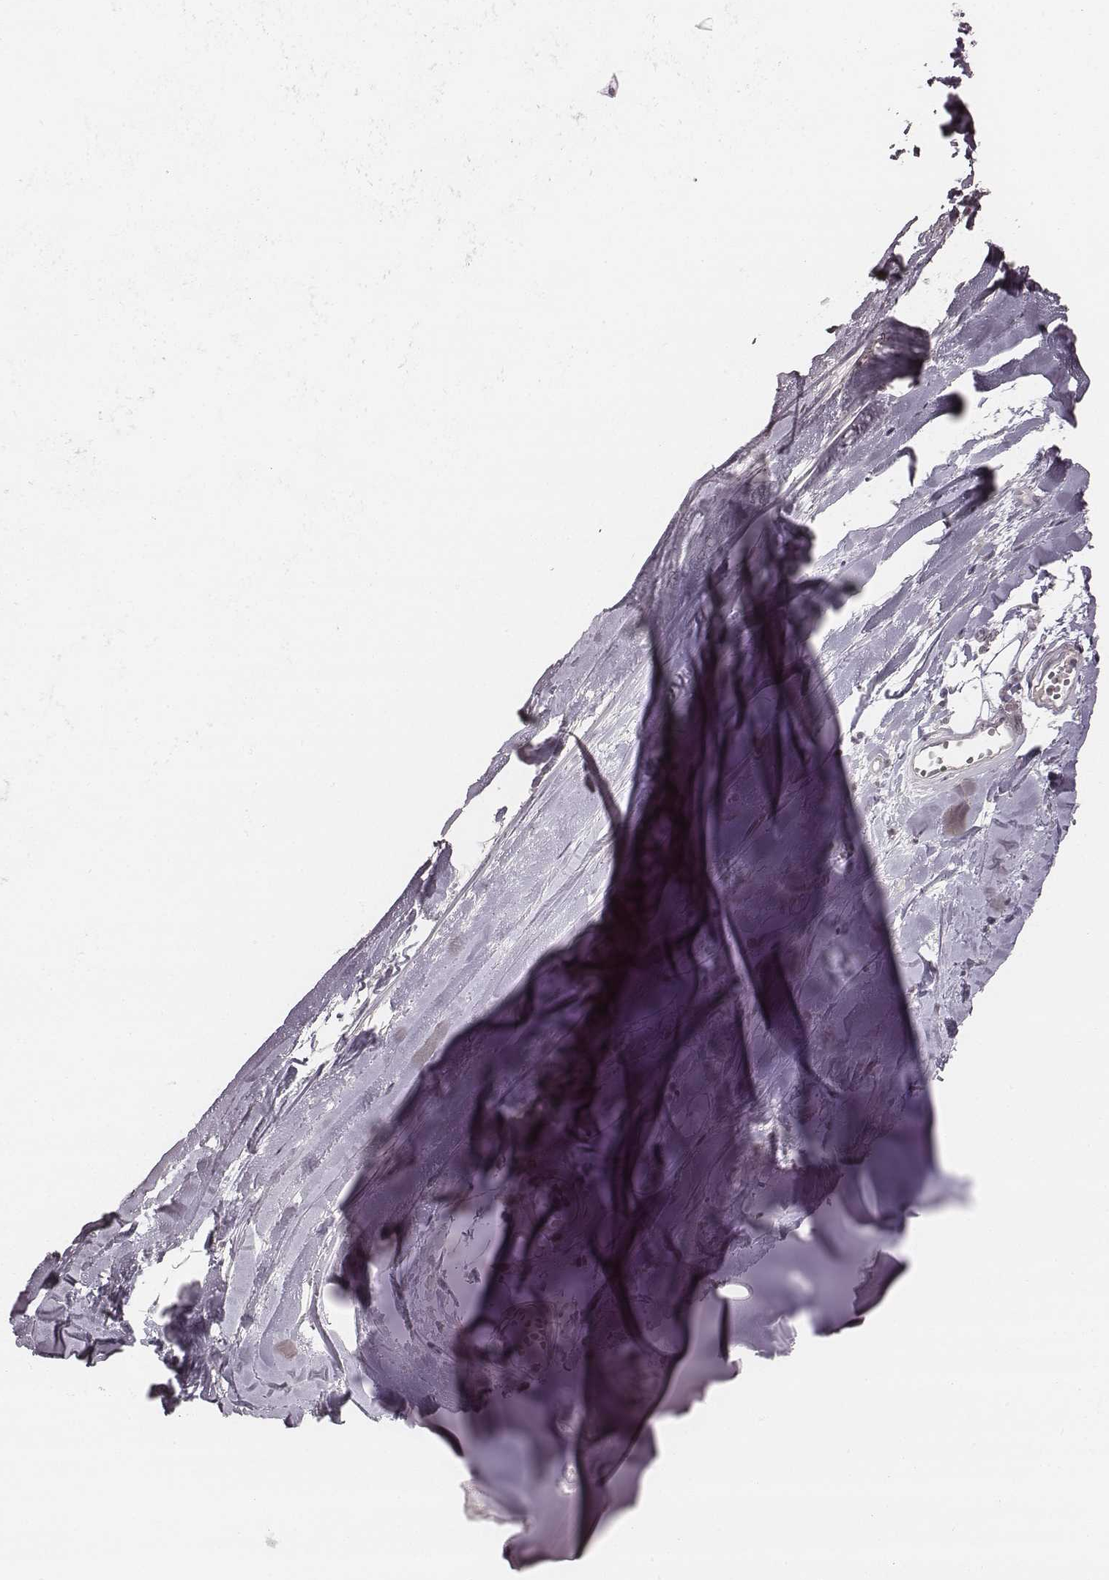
{"staining": {"intensity": "negative", "quantity": "none", "location": "none"}, "tissue": "adipose tissue", "cell_type": "Adipocytes", "image_type": "normal", "snomed": [{"axis": "morphology", "description": "Normal tissue, NOS"}, {"axis": "morphology", "description": "Squamous cell carcinoma, NOS"}, {"axis": "topography", "description": "Cartilage tissue"}, {"axis": "topography", "description": "Bronchus"}, {"axis": "topography", "description": "Lung"}], "caption": "This is a micrograph of immunohistochemistry staining of normal adipose tissue, which shows no staining in adipocytes.", "gene": "SLC7A4", "patient": {"sex": "male", "age": 66}}